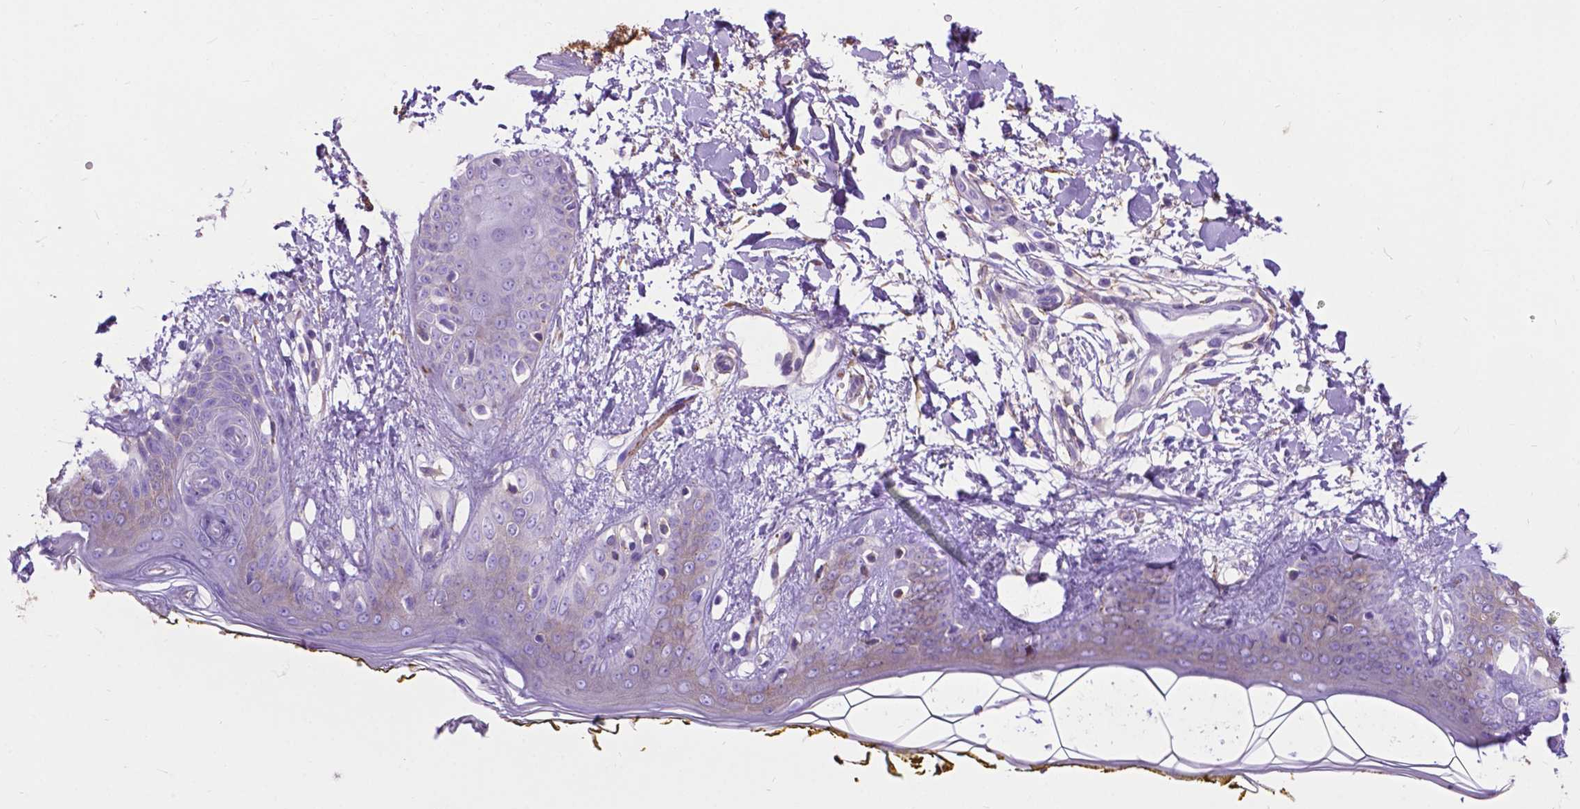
{"staining": {"intensity": "negative", "quantity": "none", "location": "none"}, "tissue": "skin", "cell_type": "Fibroblasts", "image_type": "normal", "snomed": [{"axis": "morphology", "description": "Normal tissue, NOS"}, {"axis": "topography", "description": "Skin"}], "caption": "Immunohistochemistry micrograph of unremarkable skin: skin stained with DAB (3,3'-diaminobenzidine) demonstrates no significant protein positivity in fibroblasts.", "gene": "PCDHA12", "patient": {"sex": "female", "age": 34}}